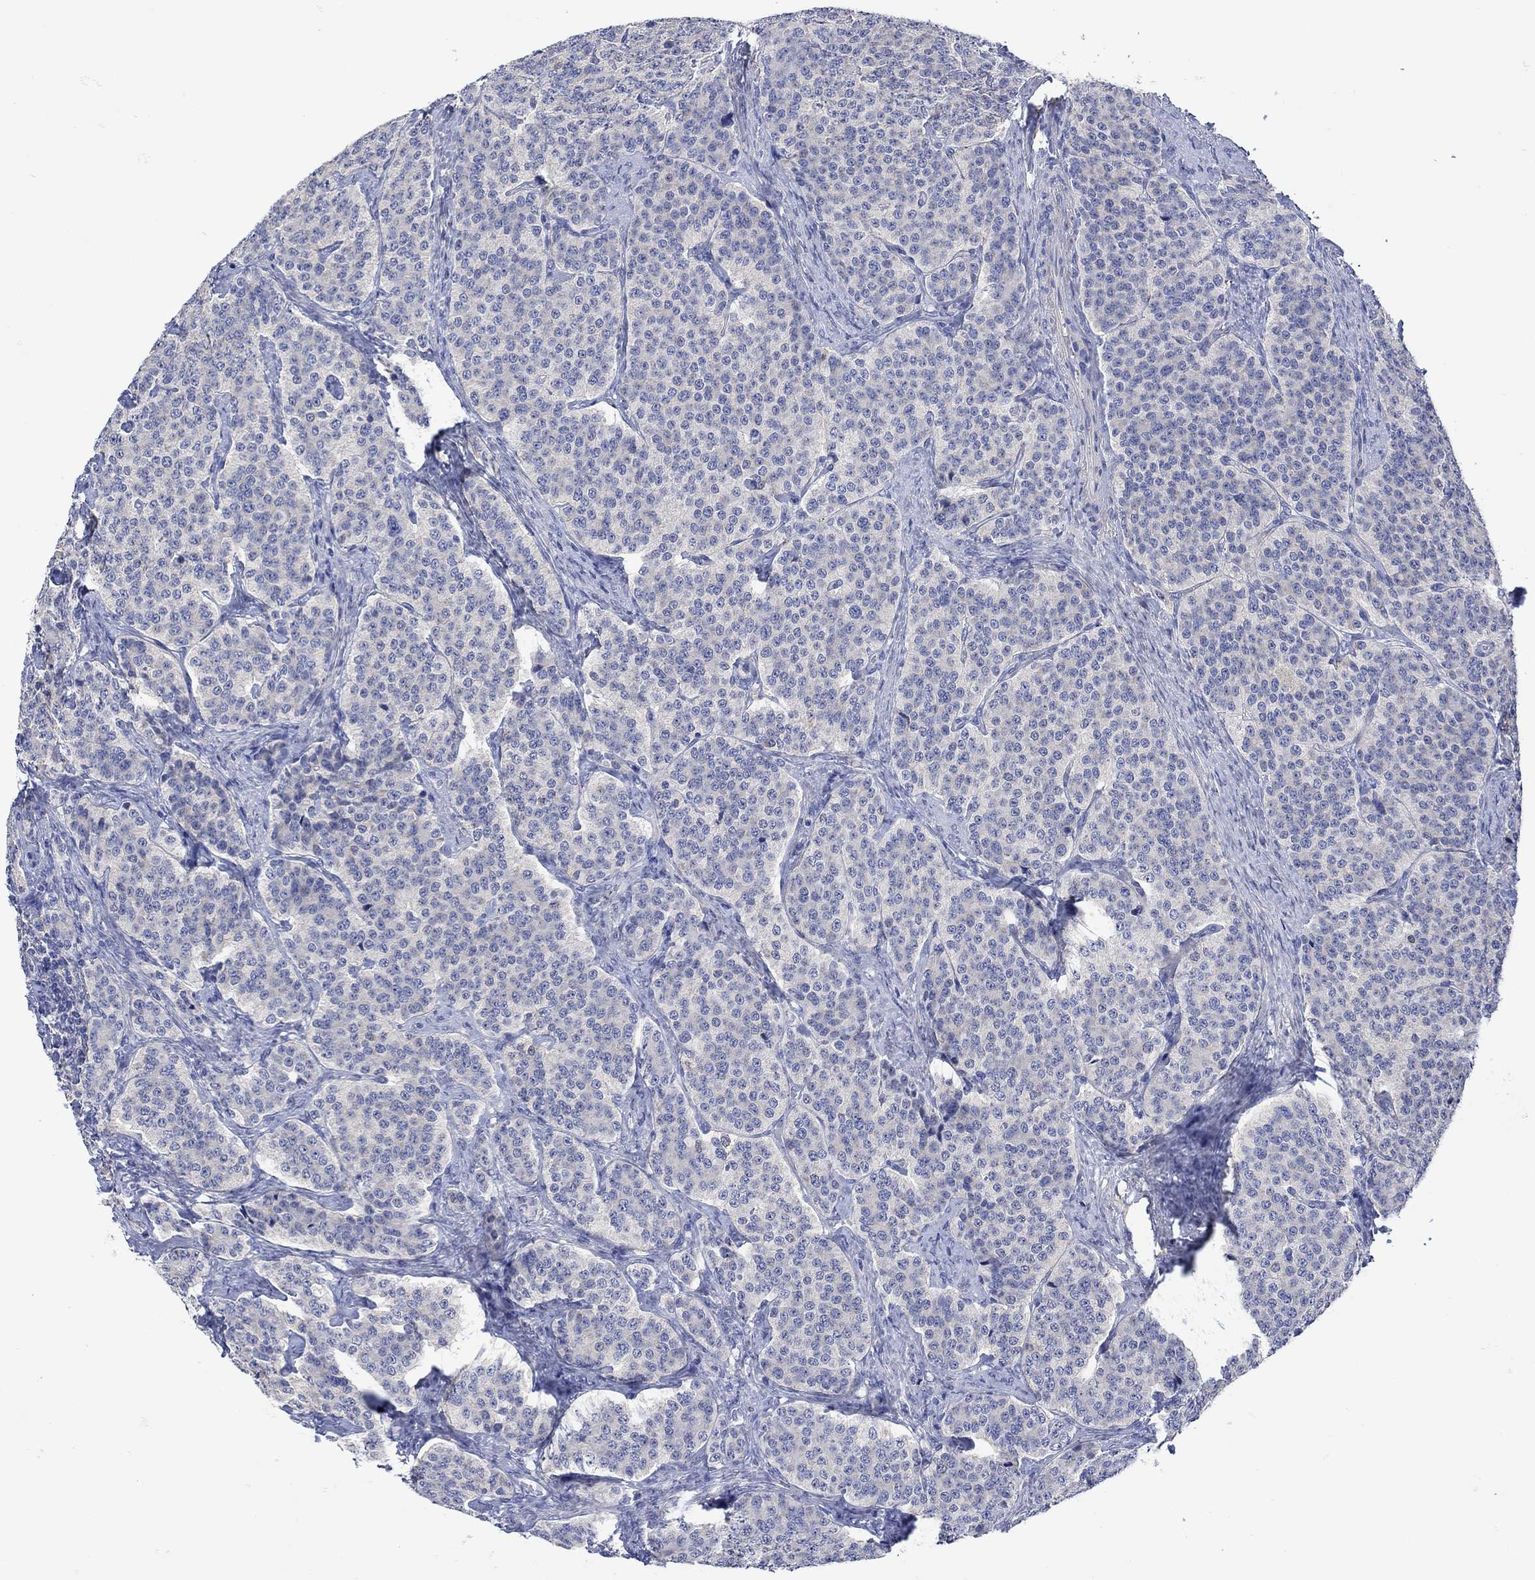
{"staining": {"intensity": "negative", "quantity": "none", "location": "none"}, "tissue": "carcinoid", "cell_type": "Tumor cells", "image_type": "cancer", "snomed": [{"axis": "morphology", "description": "Carcinoid, malignant, NOS"}, {"axis": "topography", "description": "Small intestine"}], "caption": "This is a image of immunohistochemistry (IHC) staining of carcinoid (malignant), which shows no positivity in tumor cells.", "gene": "MSI1", "patient": {"sex": "female", "age": 58}}